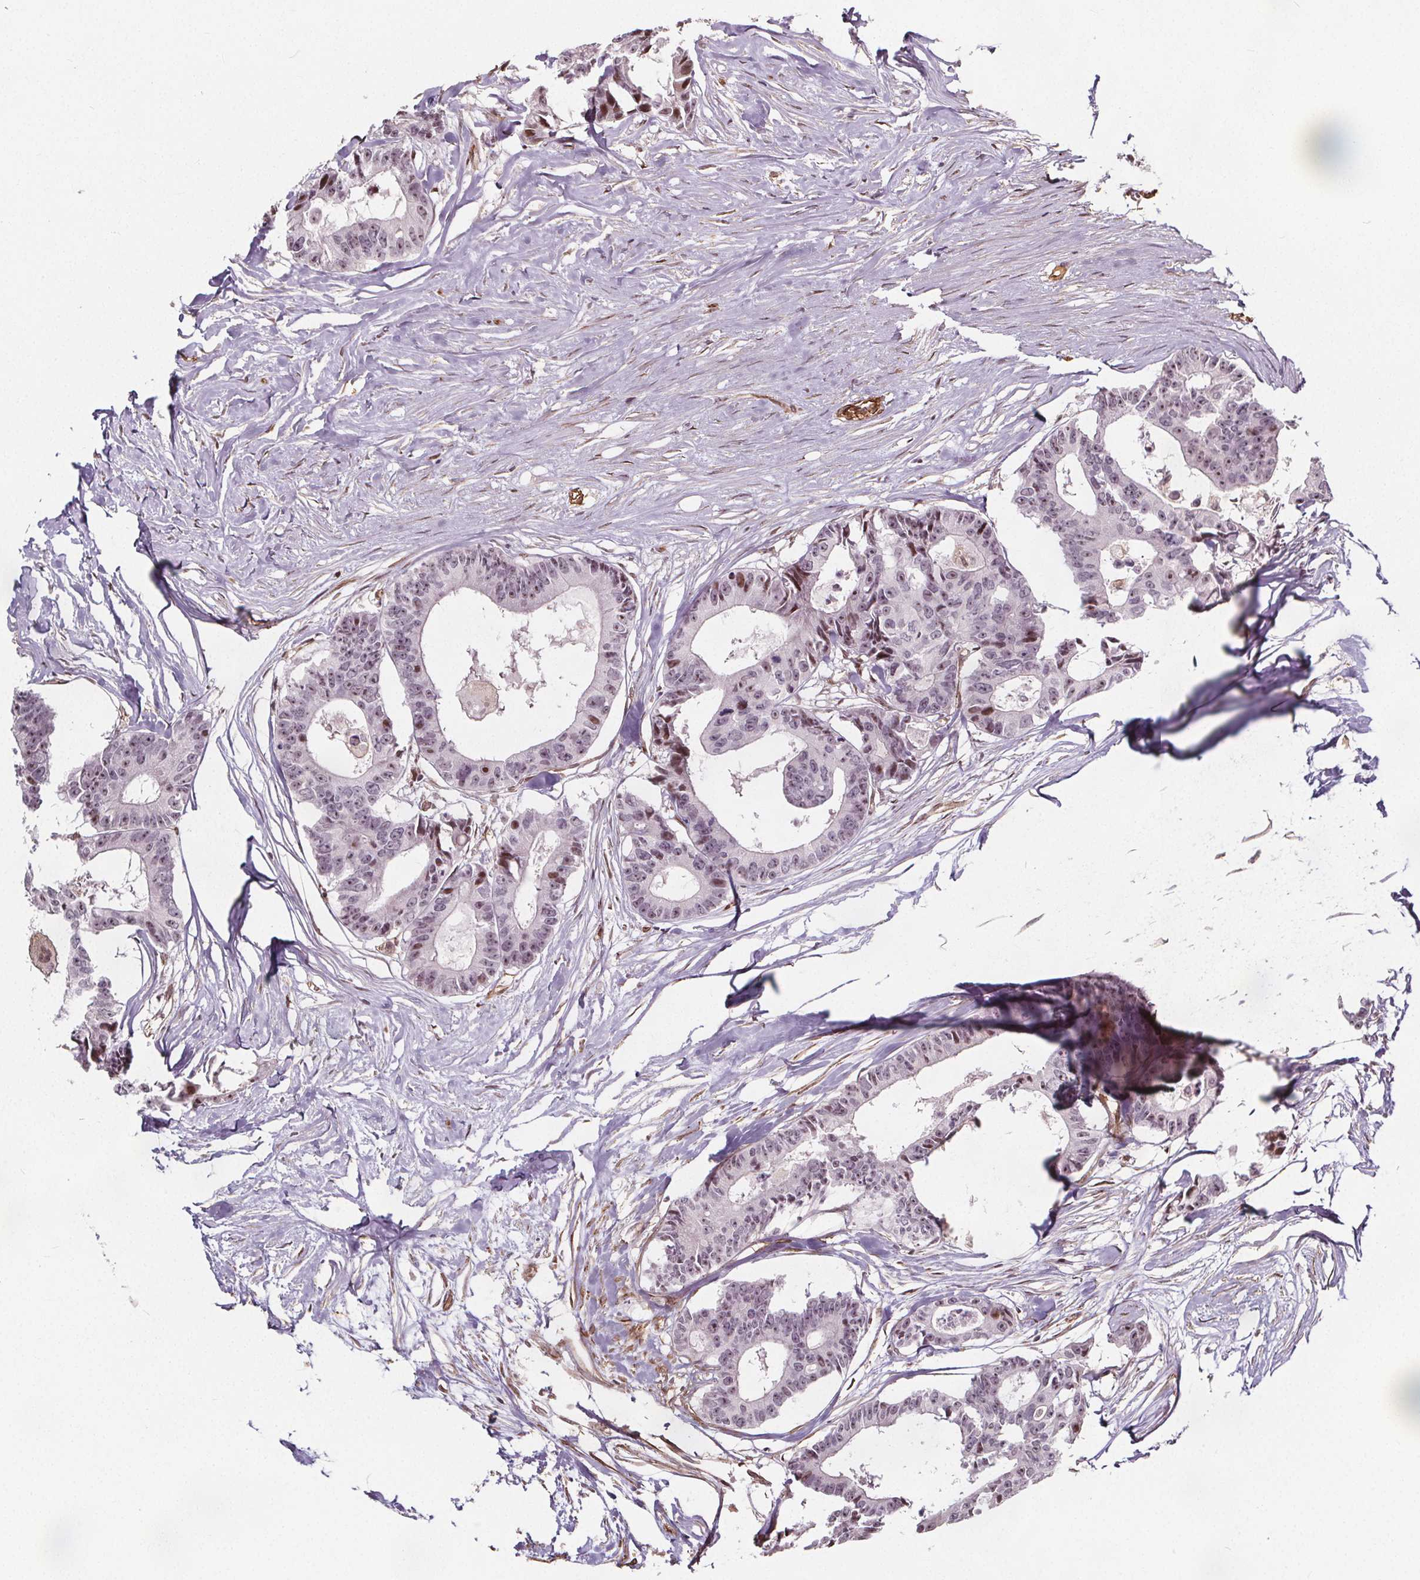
{"staining": {"intensity": "weak", "quantity": "<25%", "location": "nuclear"}, "tissue": "colorectal cancer", "cell_type": "Tumor cells", "image_type": "cancer", "snomed": [{"axis": "morphology", "description": "Adenocarcinoma, NOS"}, {"axis": "topography", "description": "Rectum"}], "caption": "A histopathology image of human colorectal cancer is negative for staining in tumor cells.", "gene": "HAS1", "patient": {"sex": "male", "age": 57}}